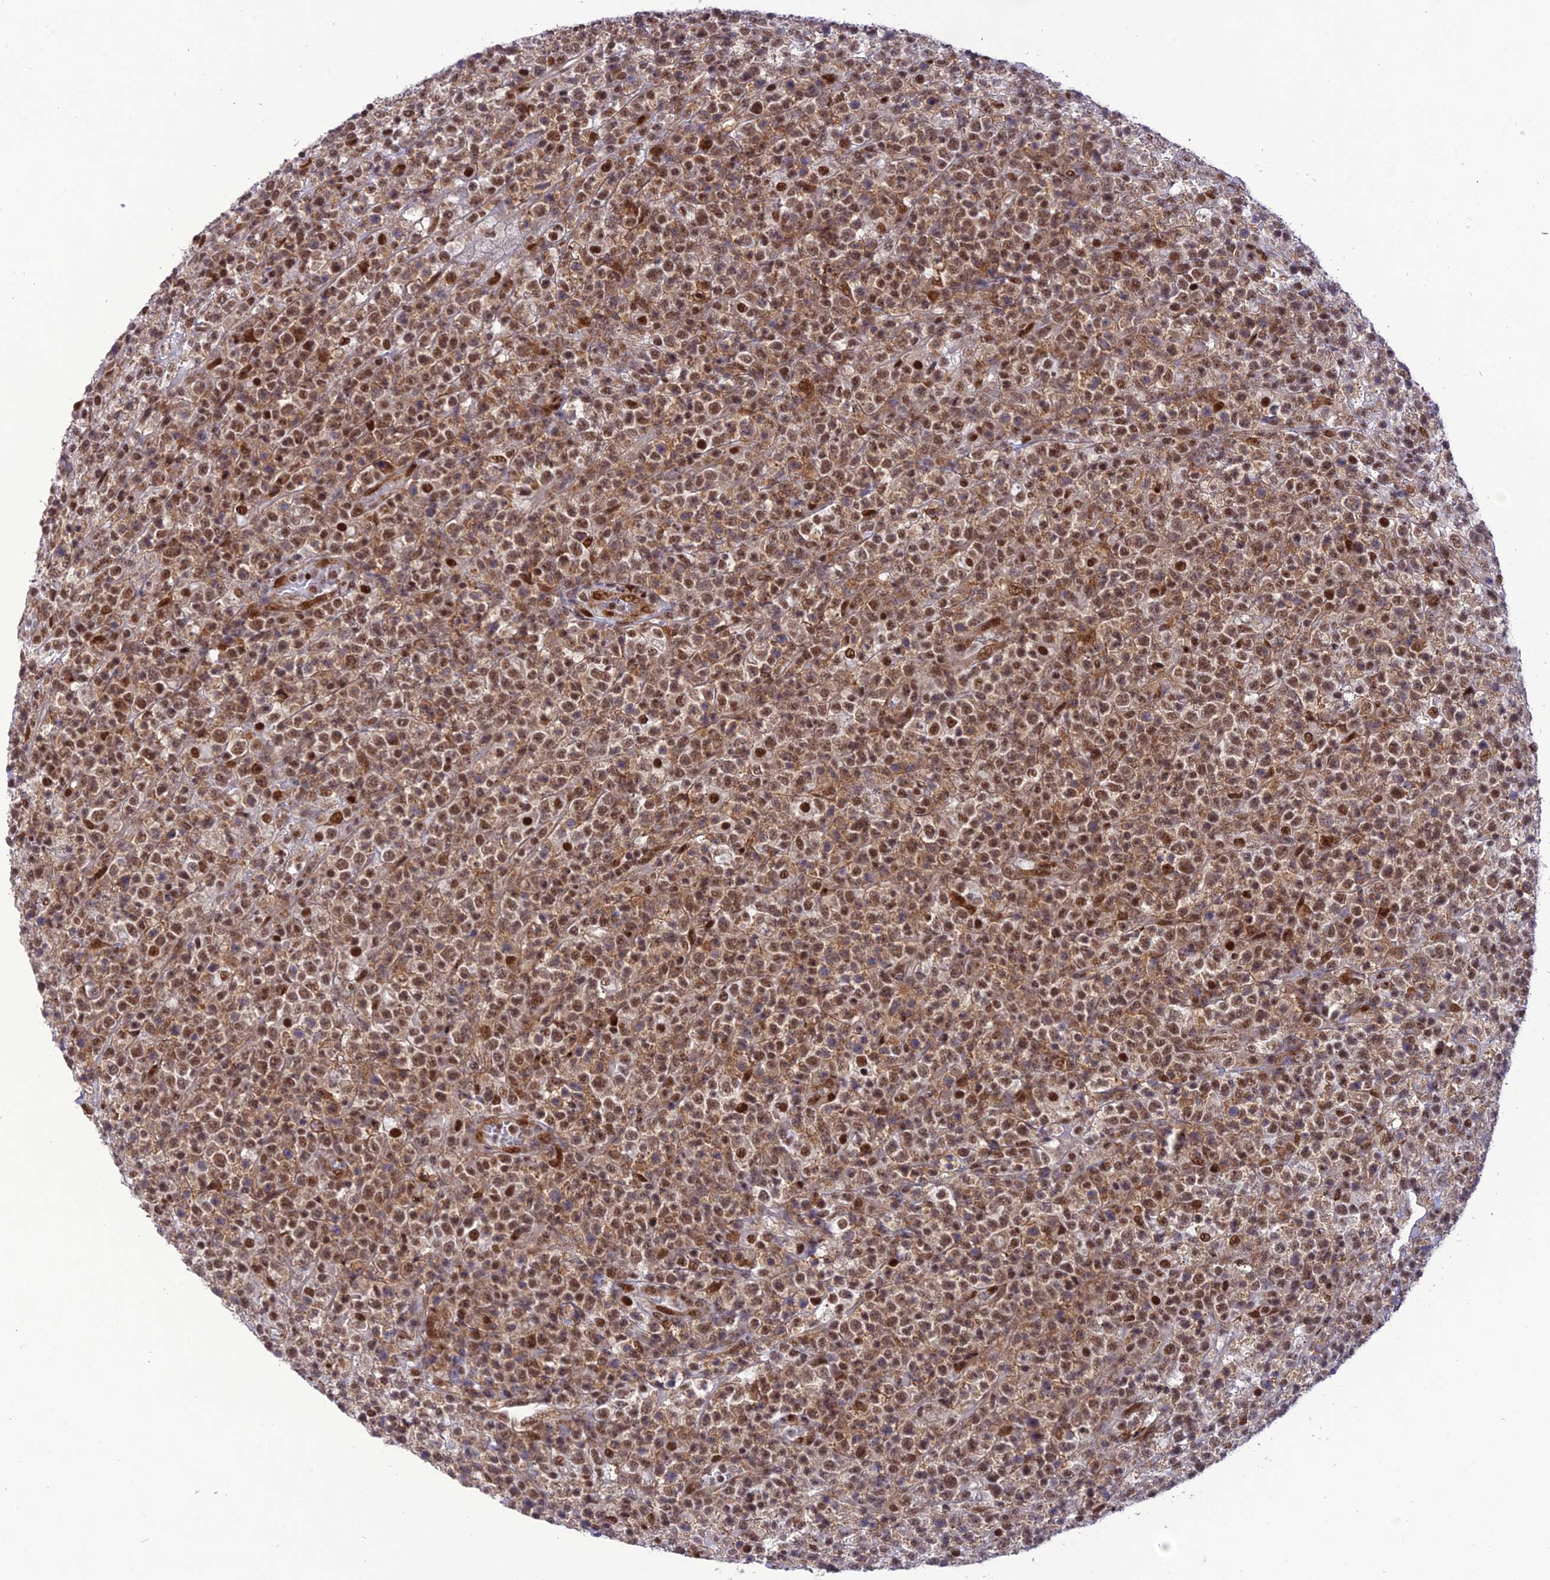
{"staining": {"intensity": "moderate", "quantity": ">75%", "location": "cytoplasmic/membranous,nuclear"}, "tissue": "lymphoma", "cell_type": "Tumor cells", "image_type": "cancer", "snomed": [{"axis": "morphology", "description": "Malignant lymphoma, non-Hodgkin's type, High grade"}, {"axis": "topography", "description": "Colon"}], "caption": "Malignant lymphoma, non-Hodgkin's type (high-grade) tissue shows moderate cytoplasmic/membranous and nuclear positivity in approximately >75% of tumor cells", "gene": "DDX1", "patient": {"sex": "female", "age": 53}}